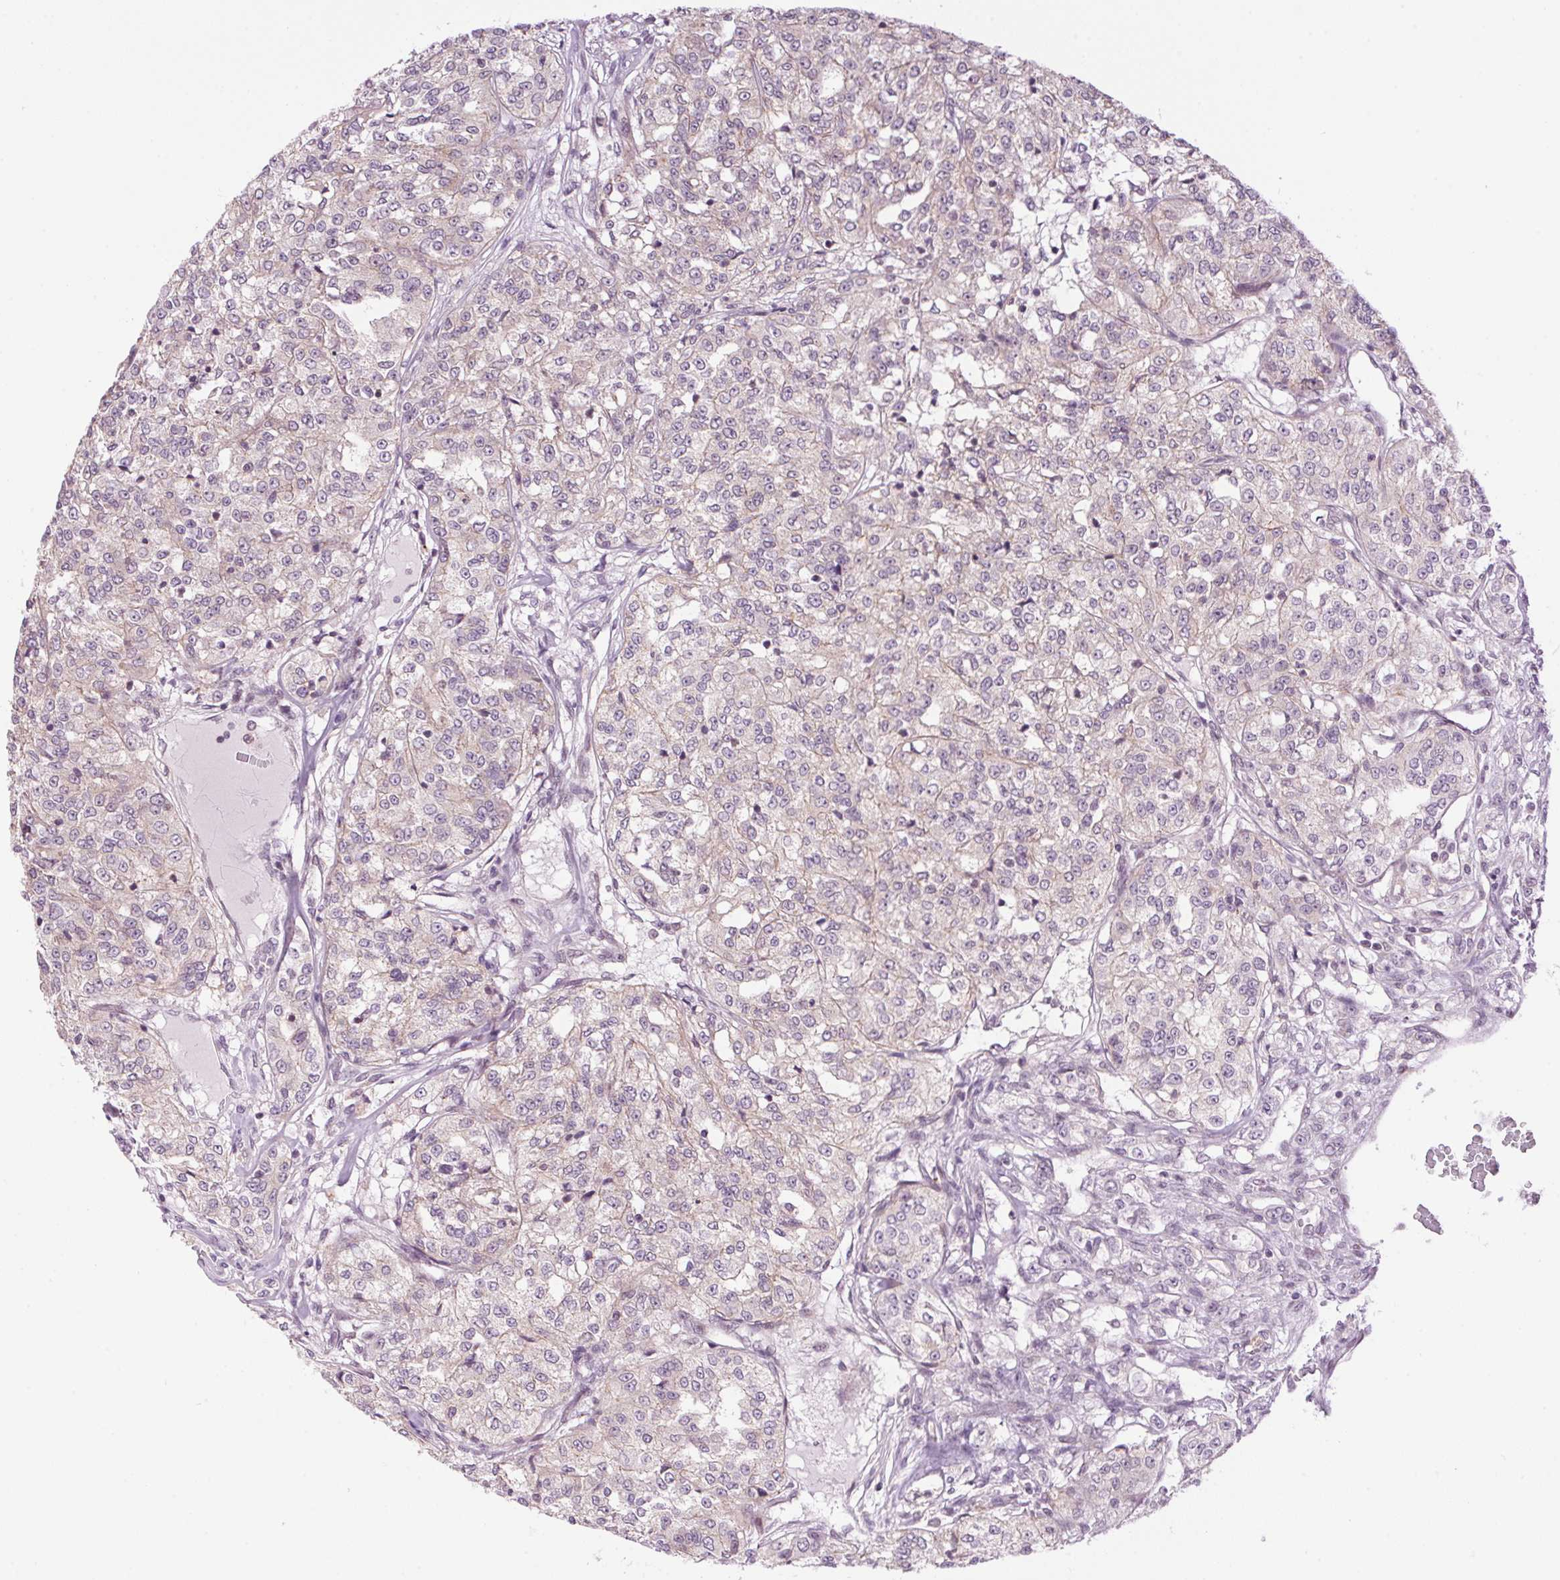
{"staining": {"intensity": "negative", "quantity": "none", "location": "none"}, "tissue": "renal cancer", "cell_type": "Tumor cells", "image_type": "cancer", "snomed": [{"axis": "morphology", "description": "Adenocarcinoma, NOS"}, {"axis": "topography", "description": "Kidney"}], "caption": "Human renal adenocarcinoma stained for a protein using immunohistochemistry (IHC) reveals no staining in tumor cells.", "gene": "SMIM13", "patient": {"sex": "female", "age": 63}}